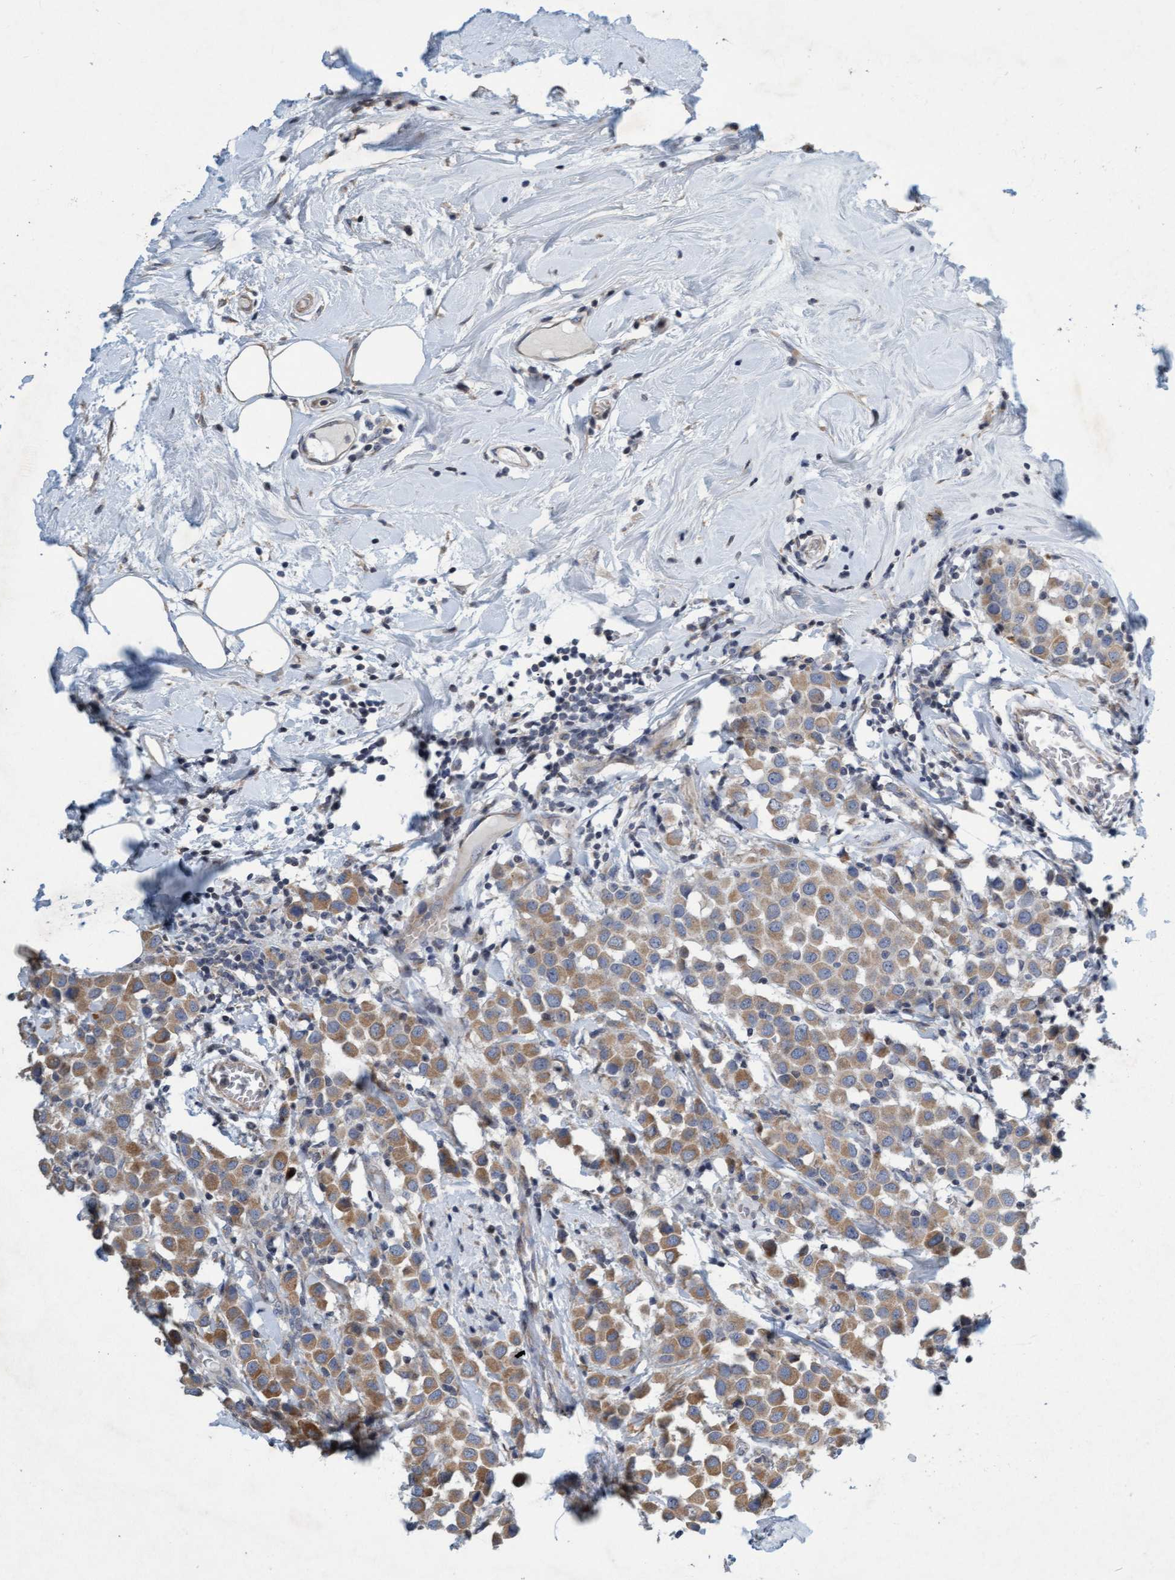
{"staining": {"intensity": "moderate", "quantity": ">75%", "location": "cytoplasmic/membranous"}, "tissue": "breast cancer", "cell_type": "Tumor cells", "image_type": "cancer", "snomed": [{"axis": "morphology", "description": "Duct carcinoma"}, {"axis": "topography", "description": "Breast"}], "caption": "Immunohistochemical staining of breast intraductal carcinoma demonstrates medium levels of moderate cytoplasmic/membranous expression in about >75% of tumor cells.", "gene": "DDHD2", "patient": {"sex": "female", "age": 61}}